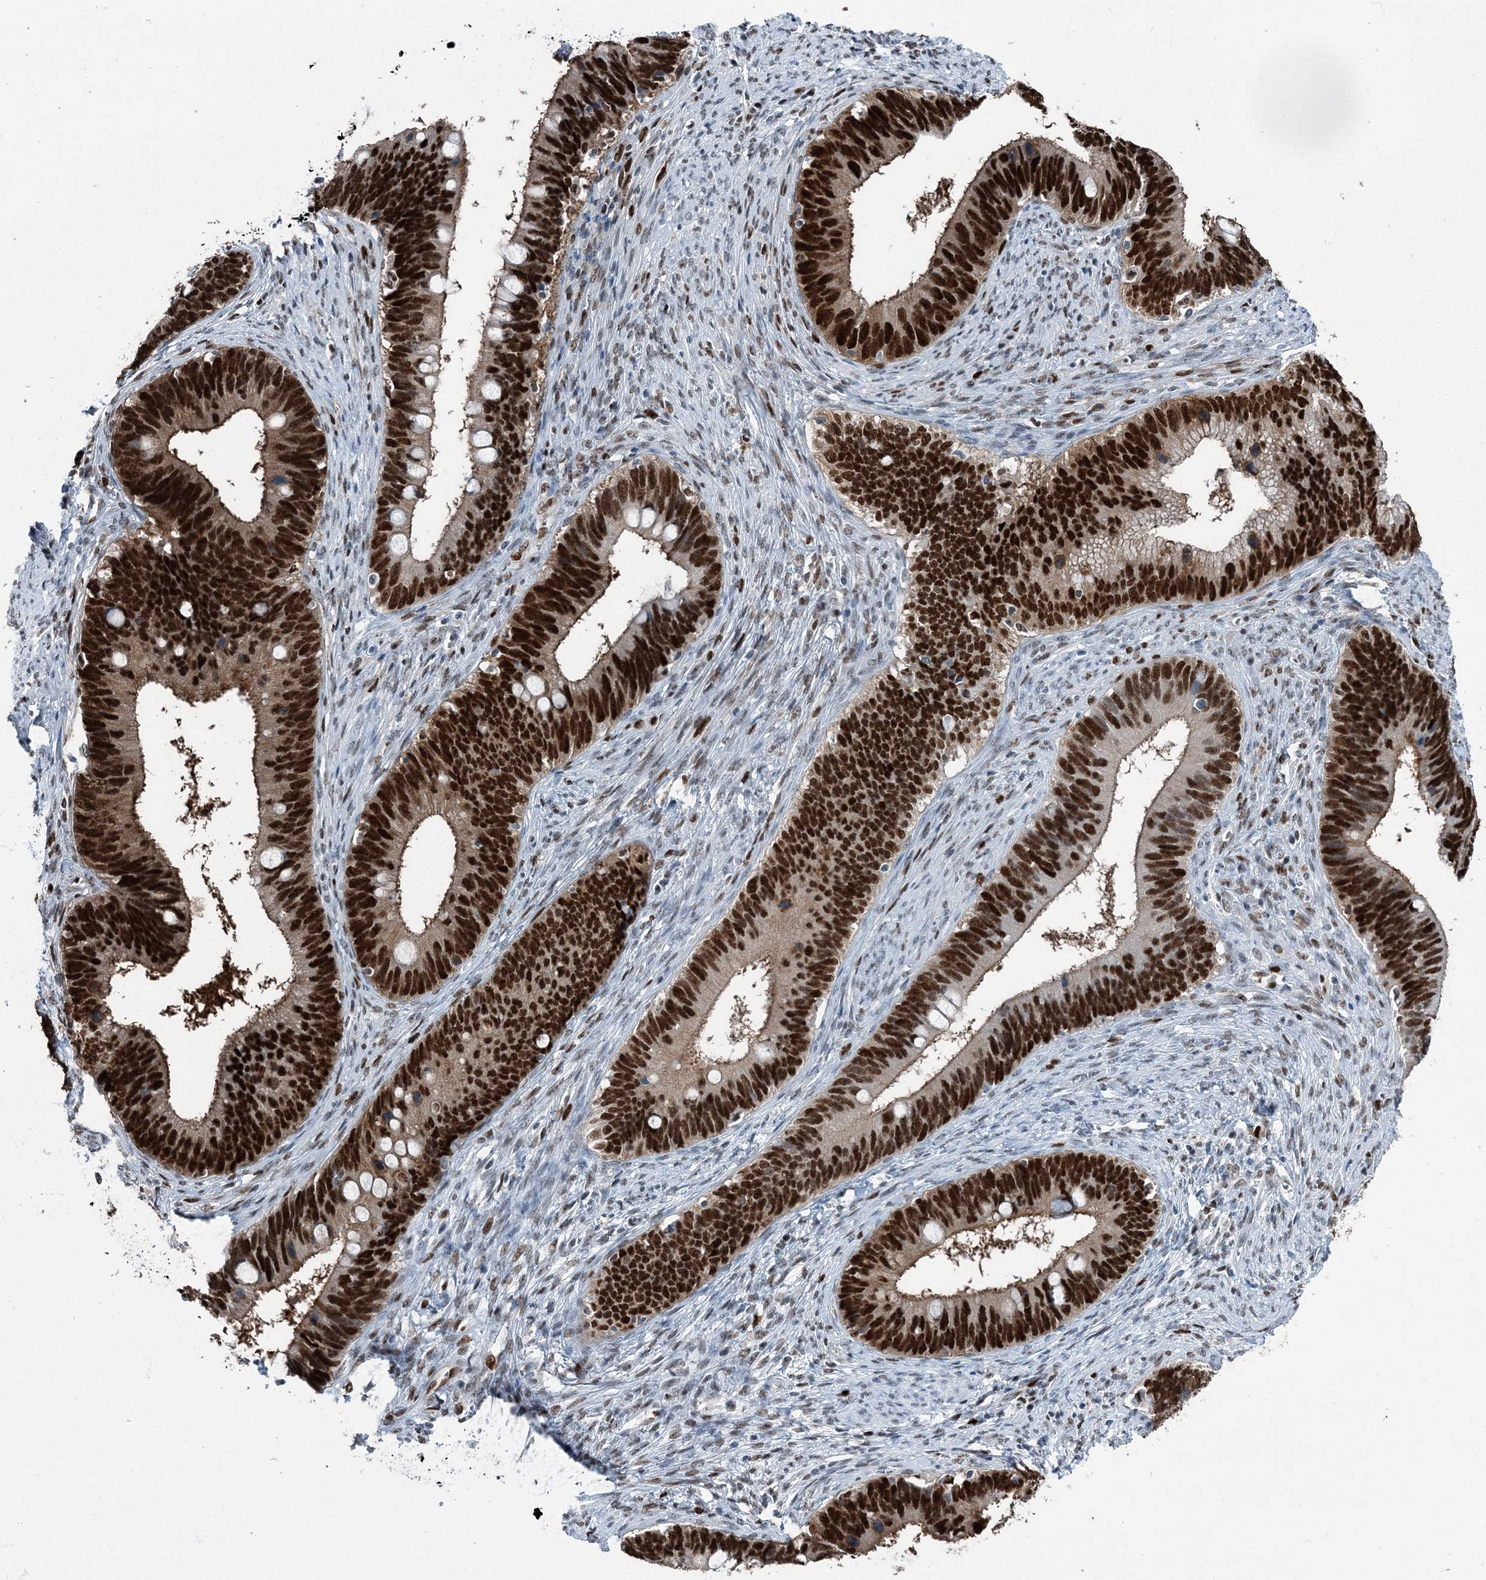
{"staining": {"intensity": "strong", "quantity": ">75%", "location": "nuclear"}, "tissue": "cervical cancer", "cell_type": "Tumor cells", "image_type": "cancer", "snomed": [{"axis": "morphology", "description": "Adenocarcinoma, NOS"}, {"axis": "topography", "description": "Cervix"}], "caption": "Adenocarcinoma (cervical) stained with immunohistochemistry demonstrates strong nuclear expression in approximately >75% of tumor cells.", "gene": "HAT1", "patient": {"sex": "female", "age": 42}}